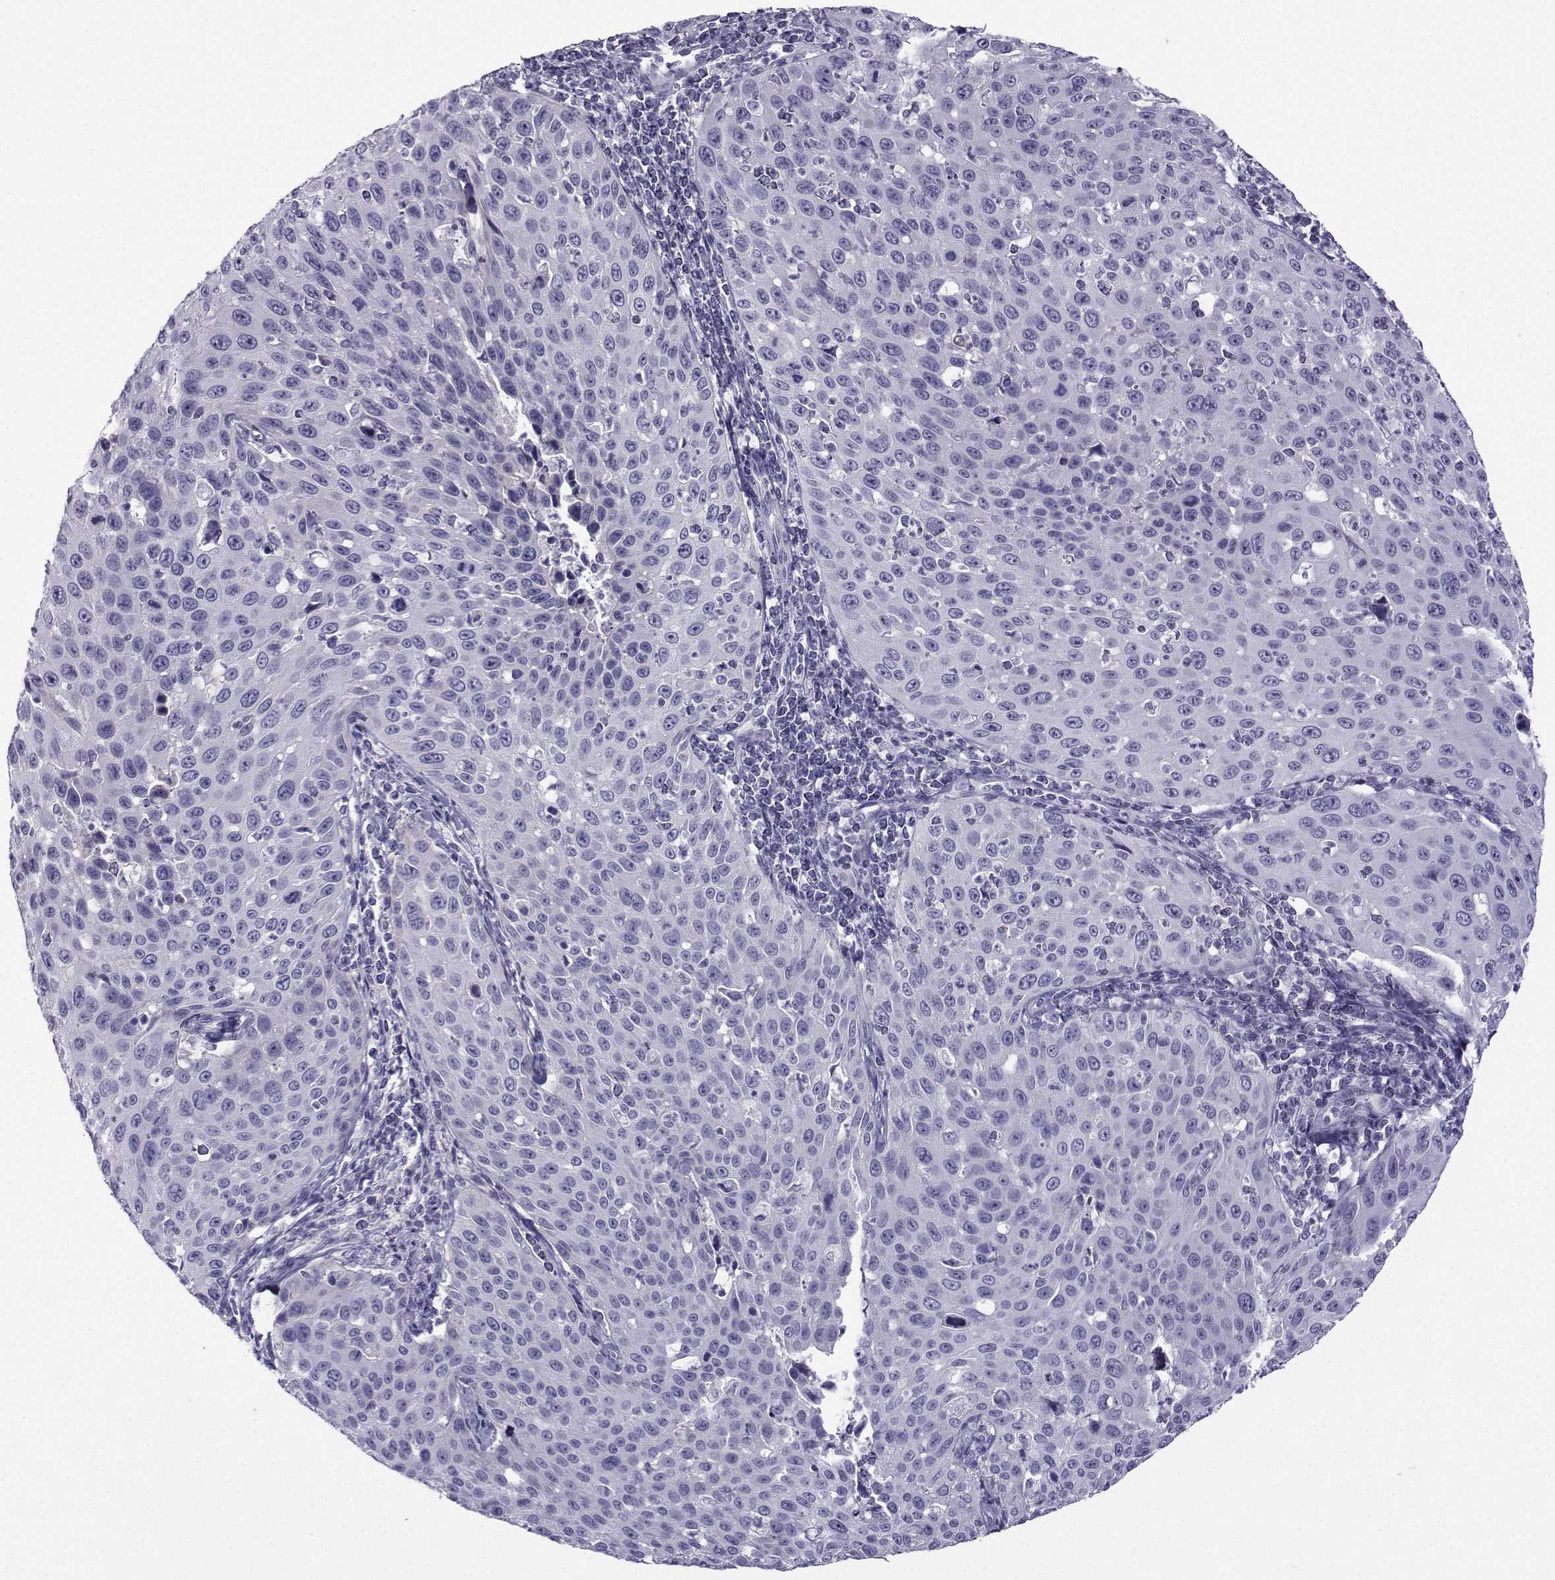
{"staining": {"intensity": "negative", "quantity": "none", "location": "none"}, "tissue": "cervical cancer", "cell_type": "Tumor cells", "image_type": "cancer", "snomed": [{"axis": "morphology", "description": "Squamous cell carcinoma, NOS"}, {"axis": "topography", "description": "Cervix"}], "caption": "An IHC histopathology image of cervical cancer (squamous cell carcinoma) is shown. There is no staining in tumor cells of cervical cancer (squamous cell carcinoma).", "gene": "ARMC2", "patient": {"sex": "female", "age": 26}}